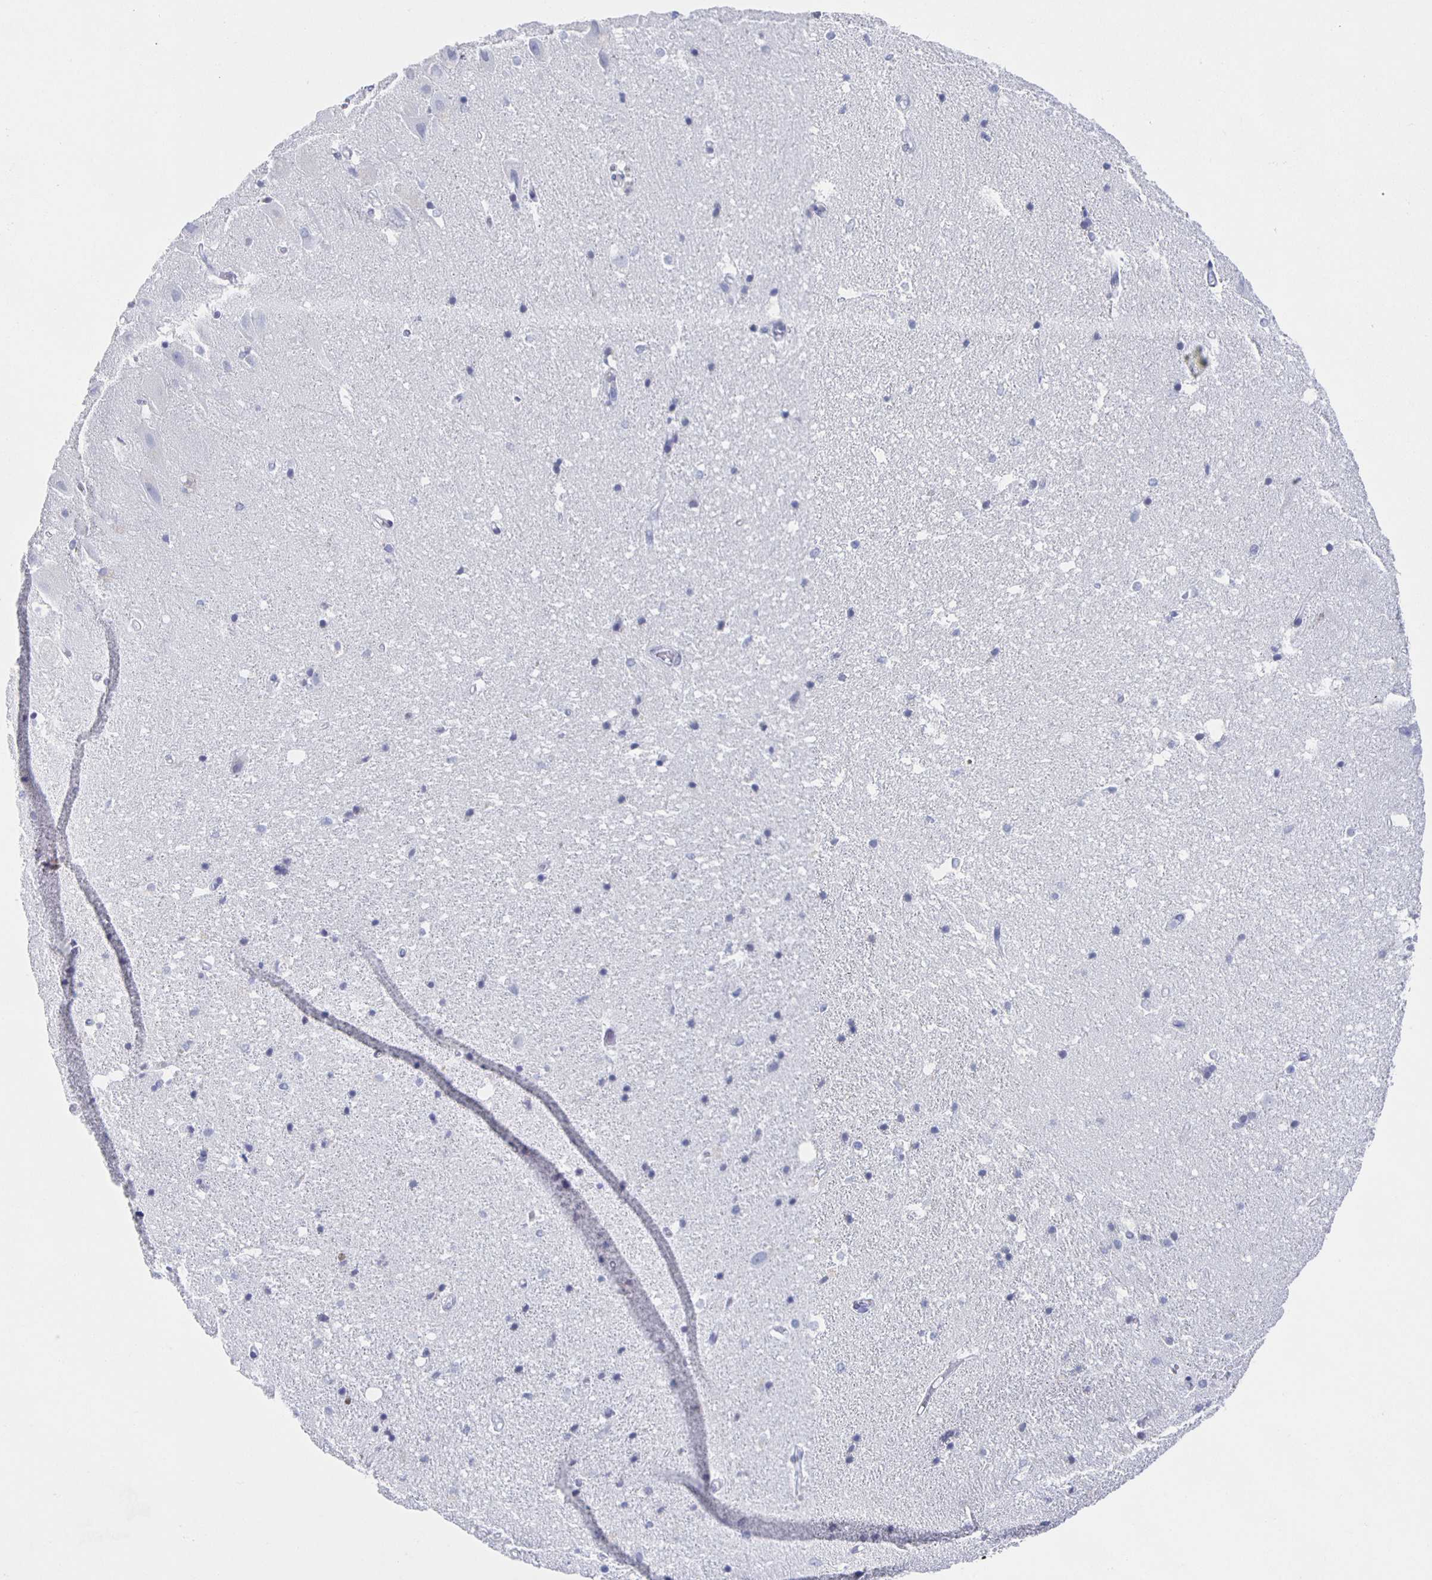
{"staining": {"intensity": "negative", "quantity": "none", "location": "none"}, "tissue": "hippocampus", "cell_type": "Glial cells", "image_type": "normal", "snomed": [{"axis": "morphology", "description": "Normal tissue, NOS"}, {"axis": "topography", "description": "Hippocampus"}], "caption": "The IHC histopathology image has no significant expression in glial cells of hippocampus.", "gene": "CCDC17", "patient": {"sex": "male", "age": 63}}